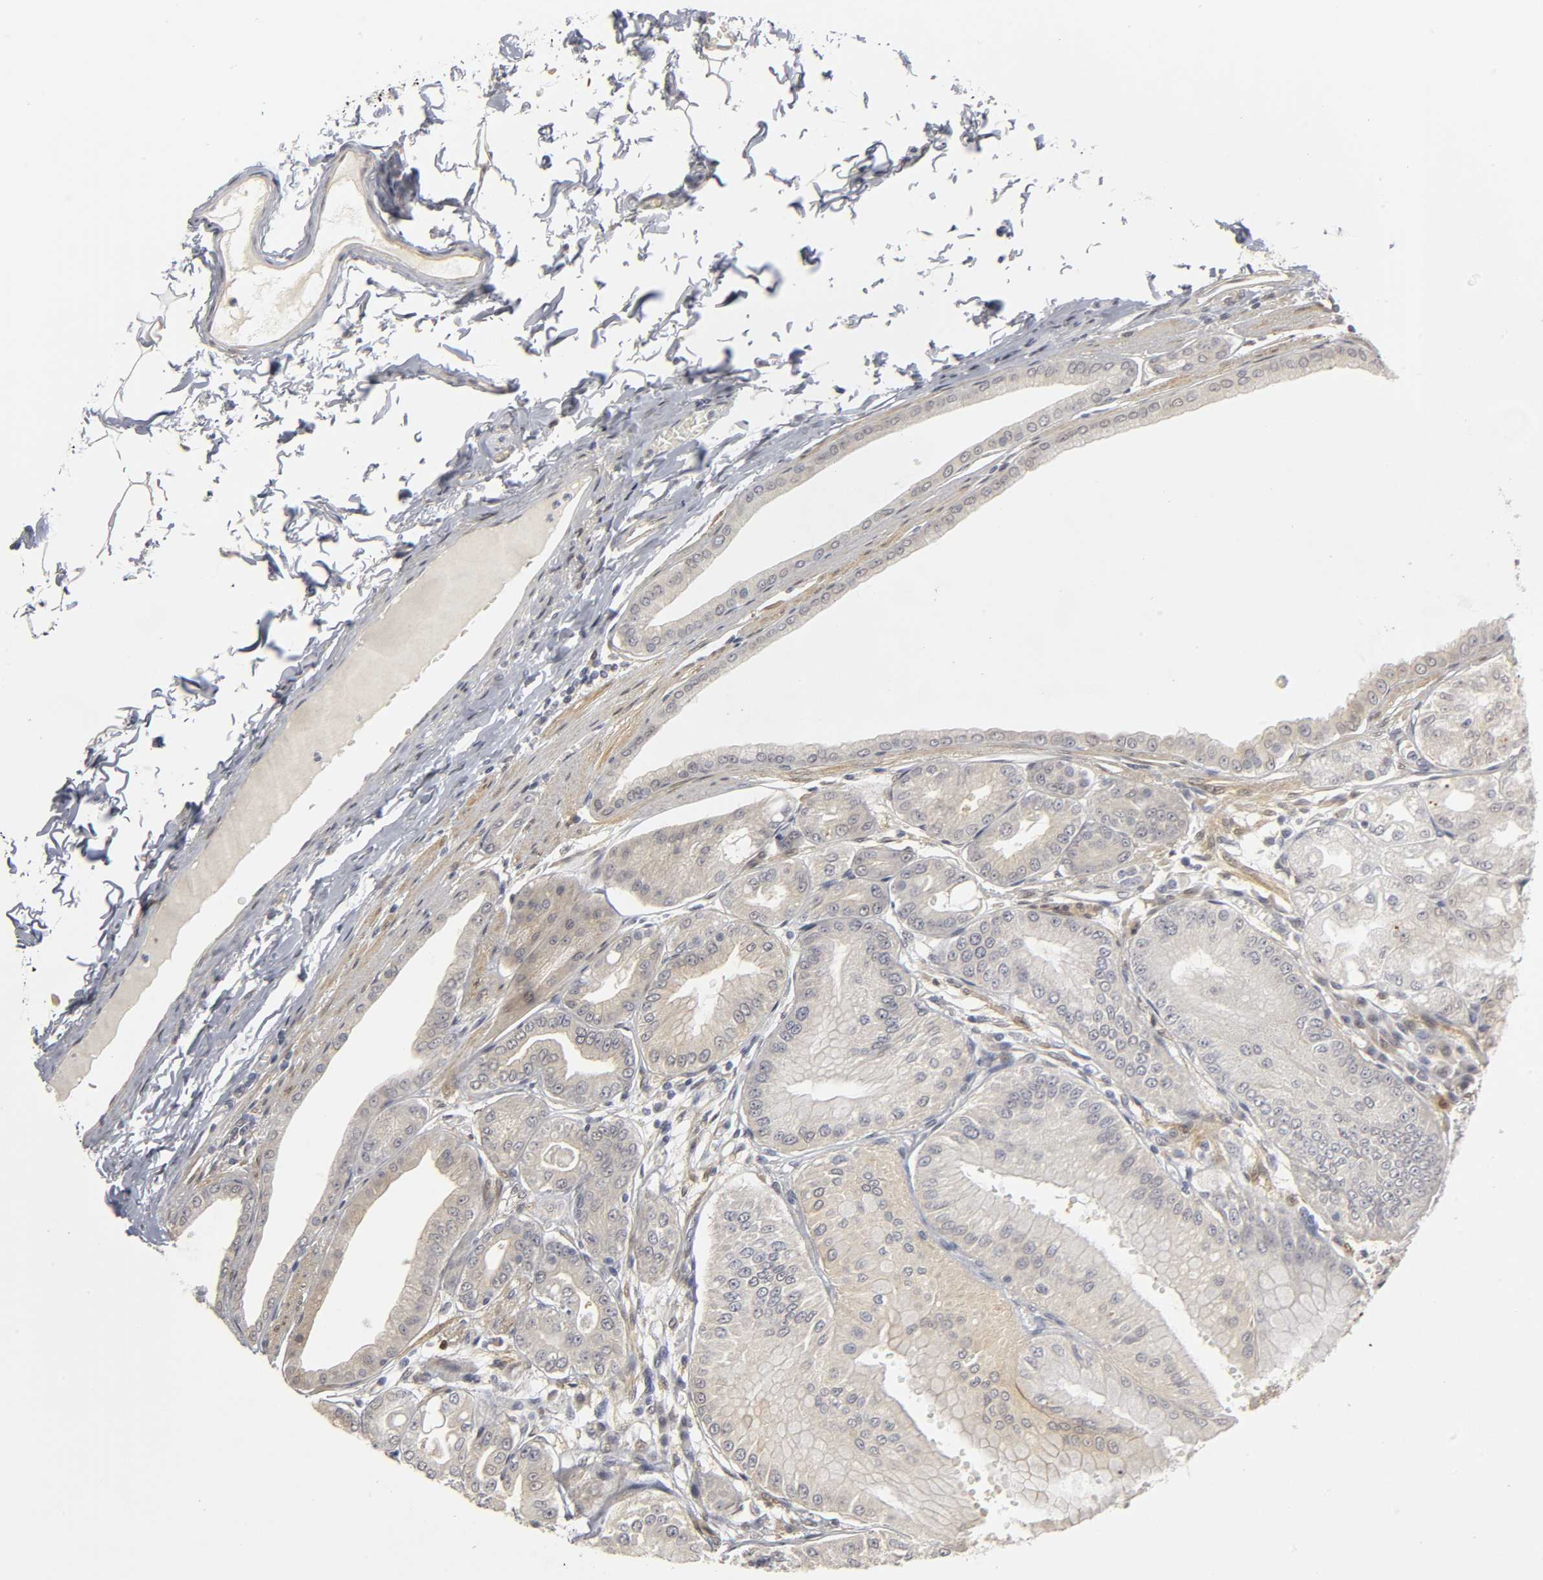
{"staining": {"intensity": "negative", "quantity": "none", "location": "none"}, "tissue": "stomach", "cell_type": "Glandular cells", "image_type": "normal", "snomed": [{"axis": "morphology", "description": "Normal tissue, NOS"}, {"axis": "topography", "description": "Stomach, lower"}], "caption": "Human stomach stained for a protein using immunohistochemistry shows no positivity in glandular cells.", "gene": "PDLIM3", "patient": {"sex": "male", "age": 71}}